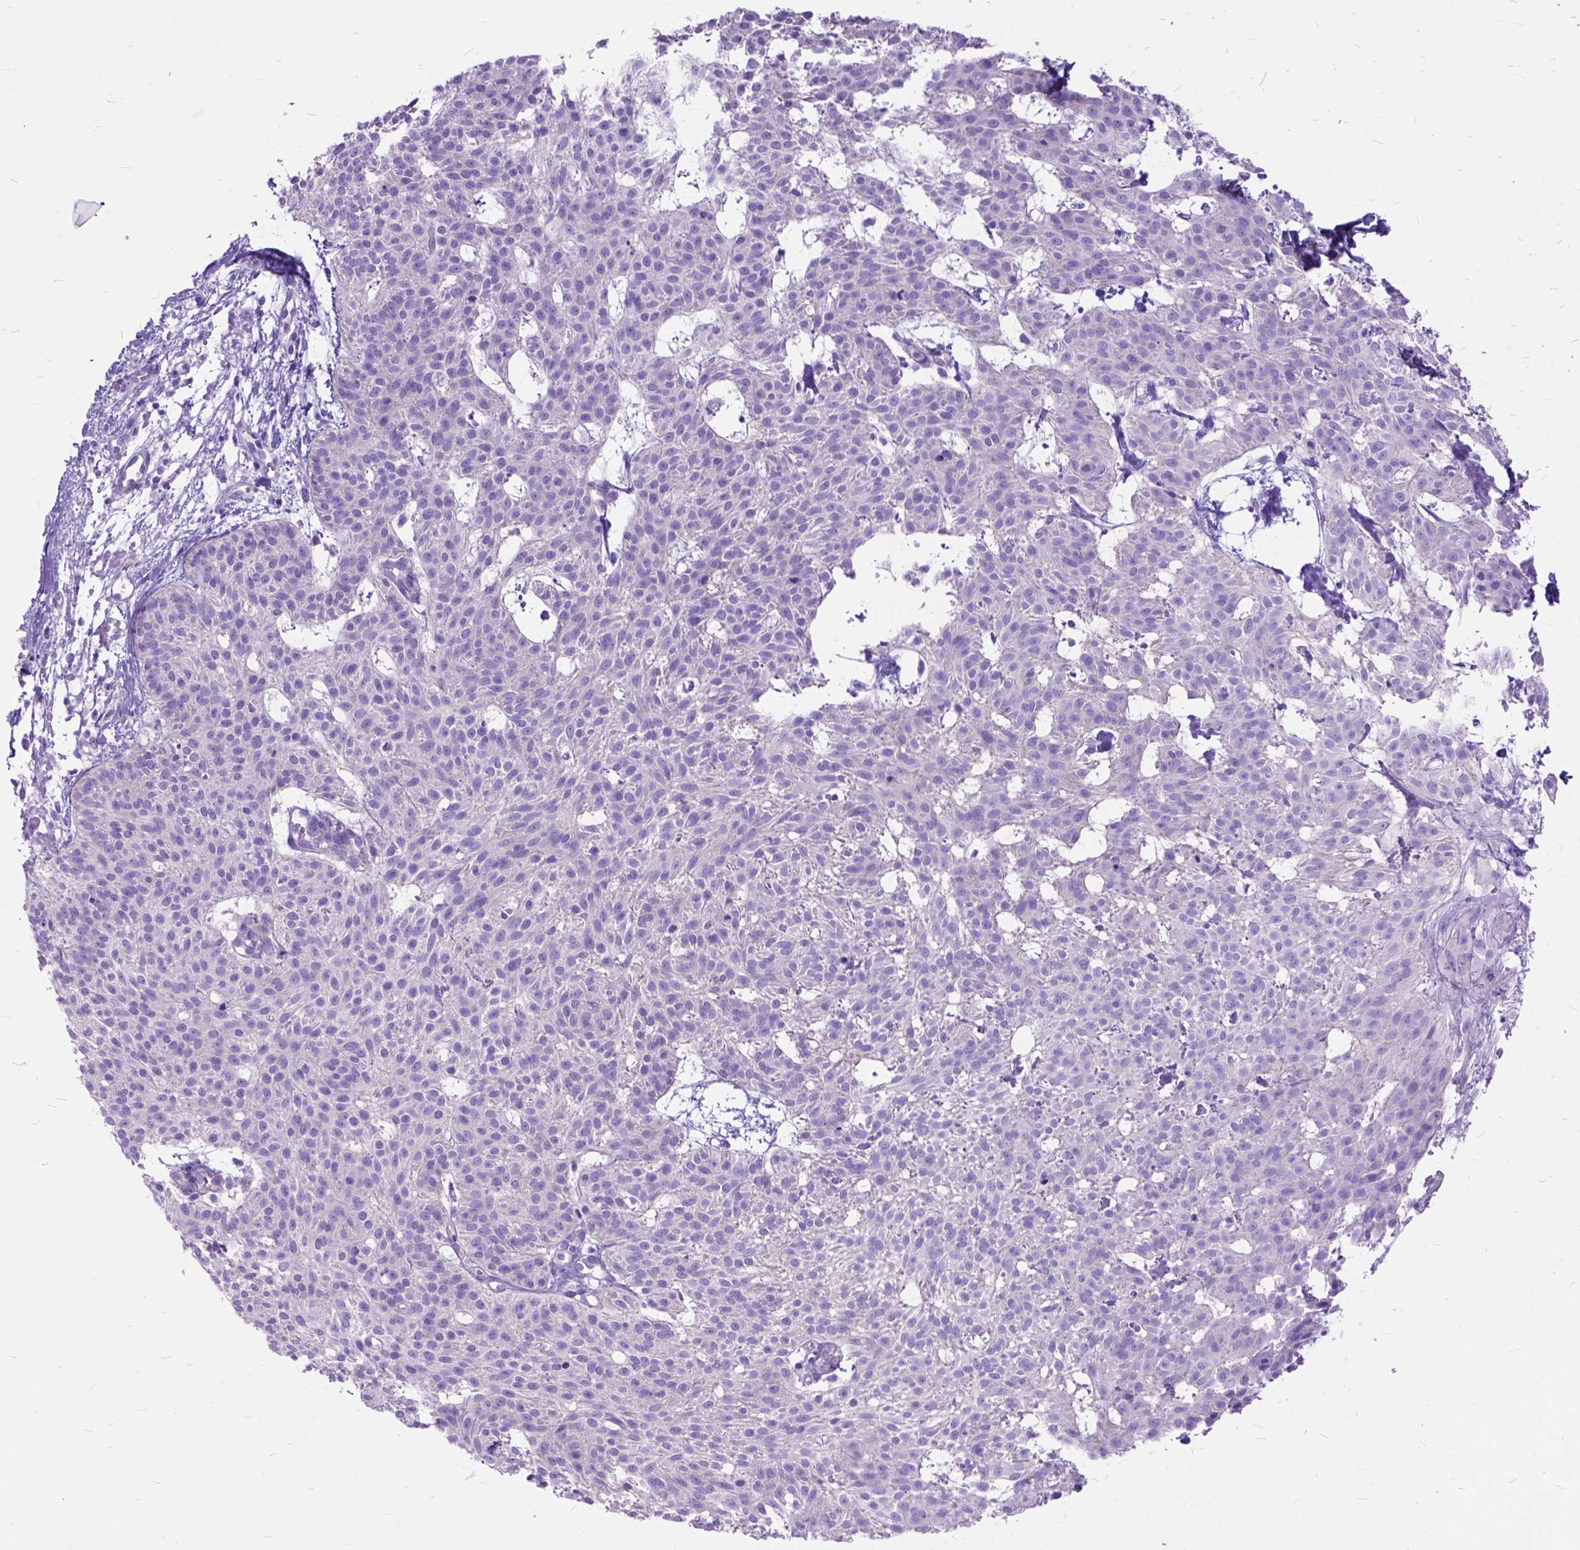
{"staining": {"intensity": "negative", "quantity": "none", "location": "none"}, "tissue": "skin cancer", "cell_type": "Tumor cells", "image_type": "cancer", "snomed": [{"axis": "morphology", "description": "Basal cell carcinoma"}, {"axis": "topography", "description": "Skin"}], "caption": "The histopathology image shows no staining of tumor cells in skin cancer (basal cell carcinoma).", "gene": "ARL9", "patient": {"sex": "female", "age": 78}}